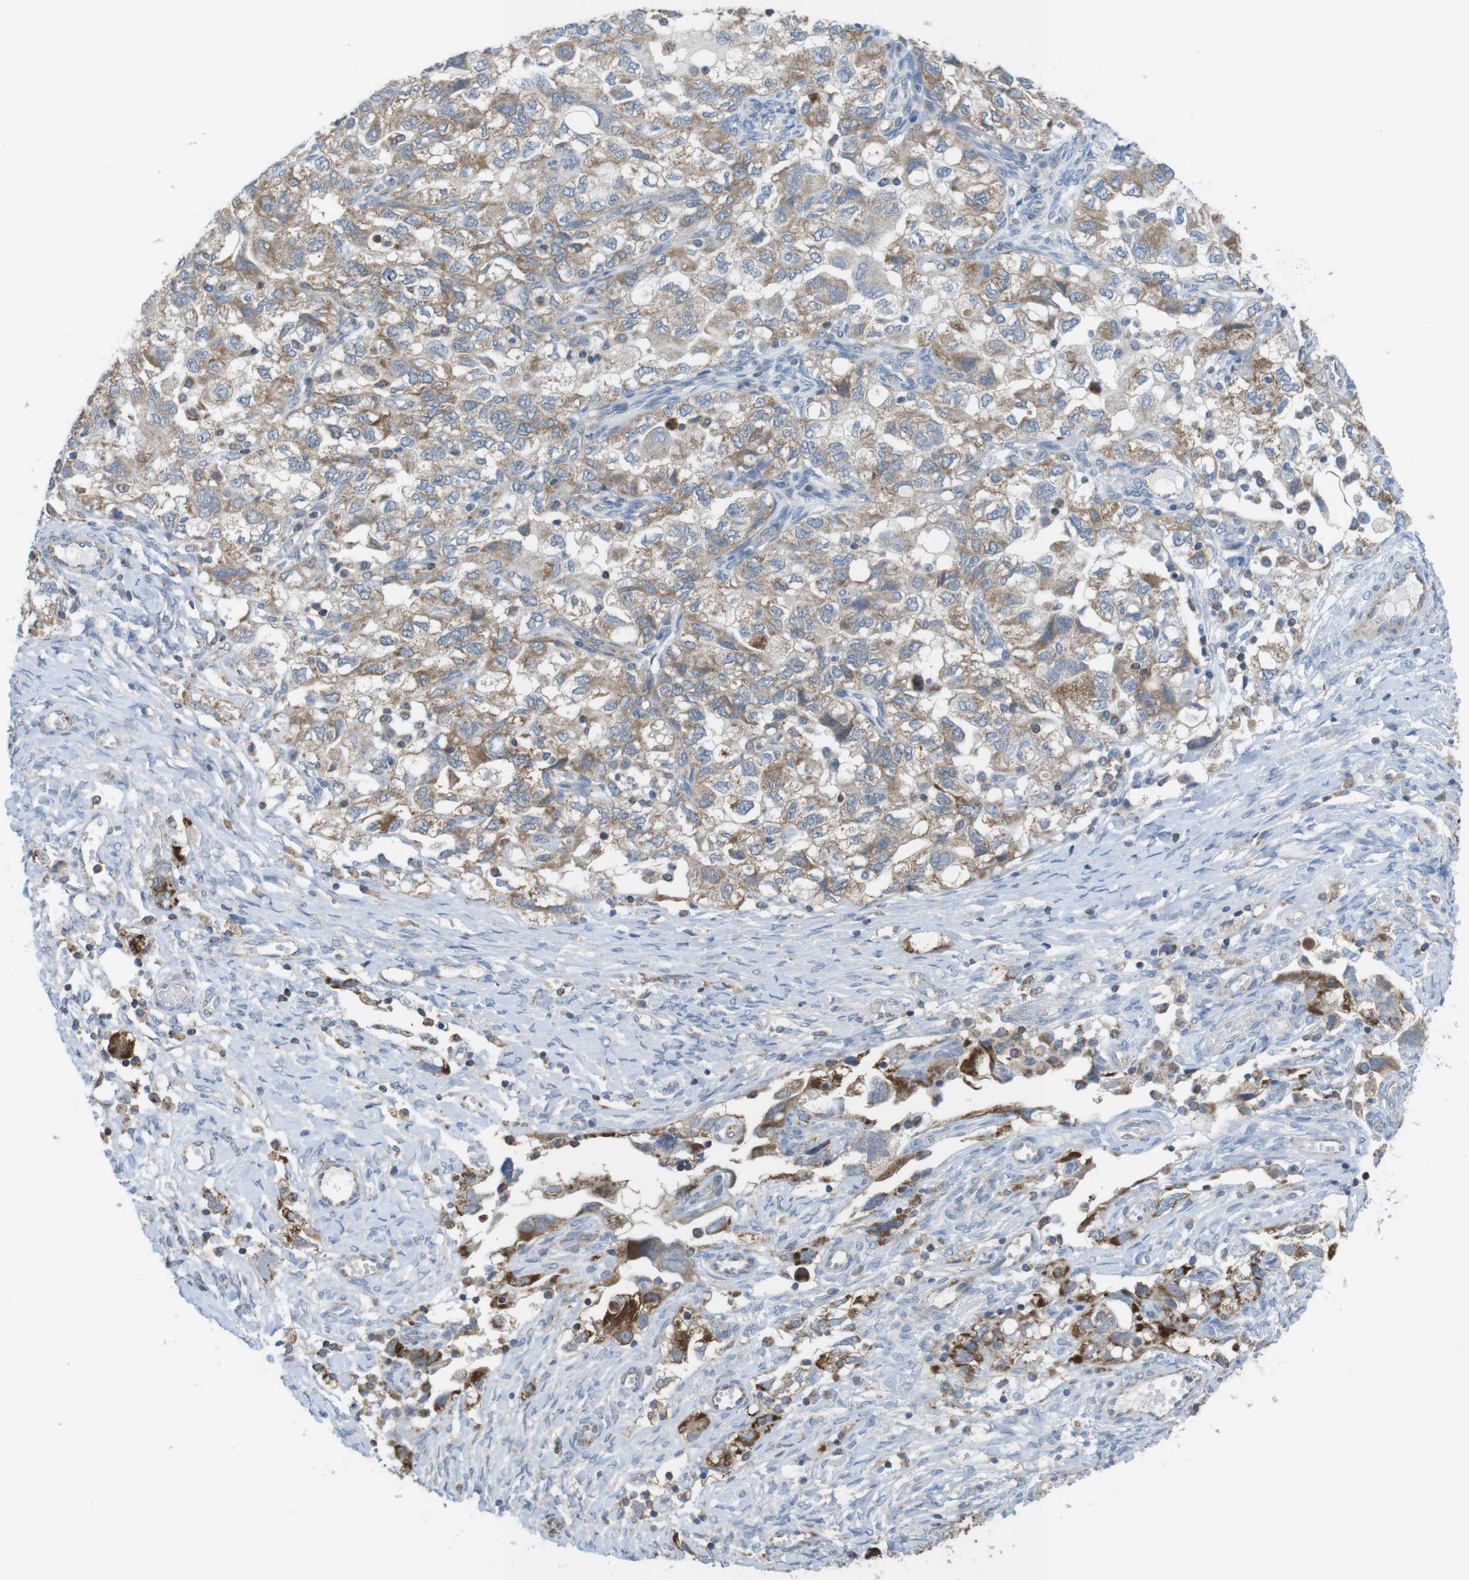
{"staining": {"intensity": "moderate", "quantity": ">75%", "location": "cytoplasmic/membranous"}, "tissue": "ovarian cancer", "cell_type": "Tumor cells", "image_type": "cancer", "snomed": [{"axis": "morphology", "description": "Carcinoma, NOS"}, {"axis": "morphology", "description": "Cystadenocarcinoma, serous, NOS"}, {"axis": "topography", "description": "Ovary"}], "caption": "About >75% of tumor cells in ovarian cancer reveal moderate cytoplasmic/membranous protein staining as visualized by brown immunohistochemical staining.", "gene": "GRIK2", "patient": {"sex": "female", "age": 69}}